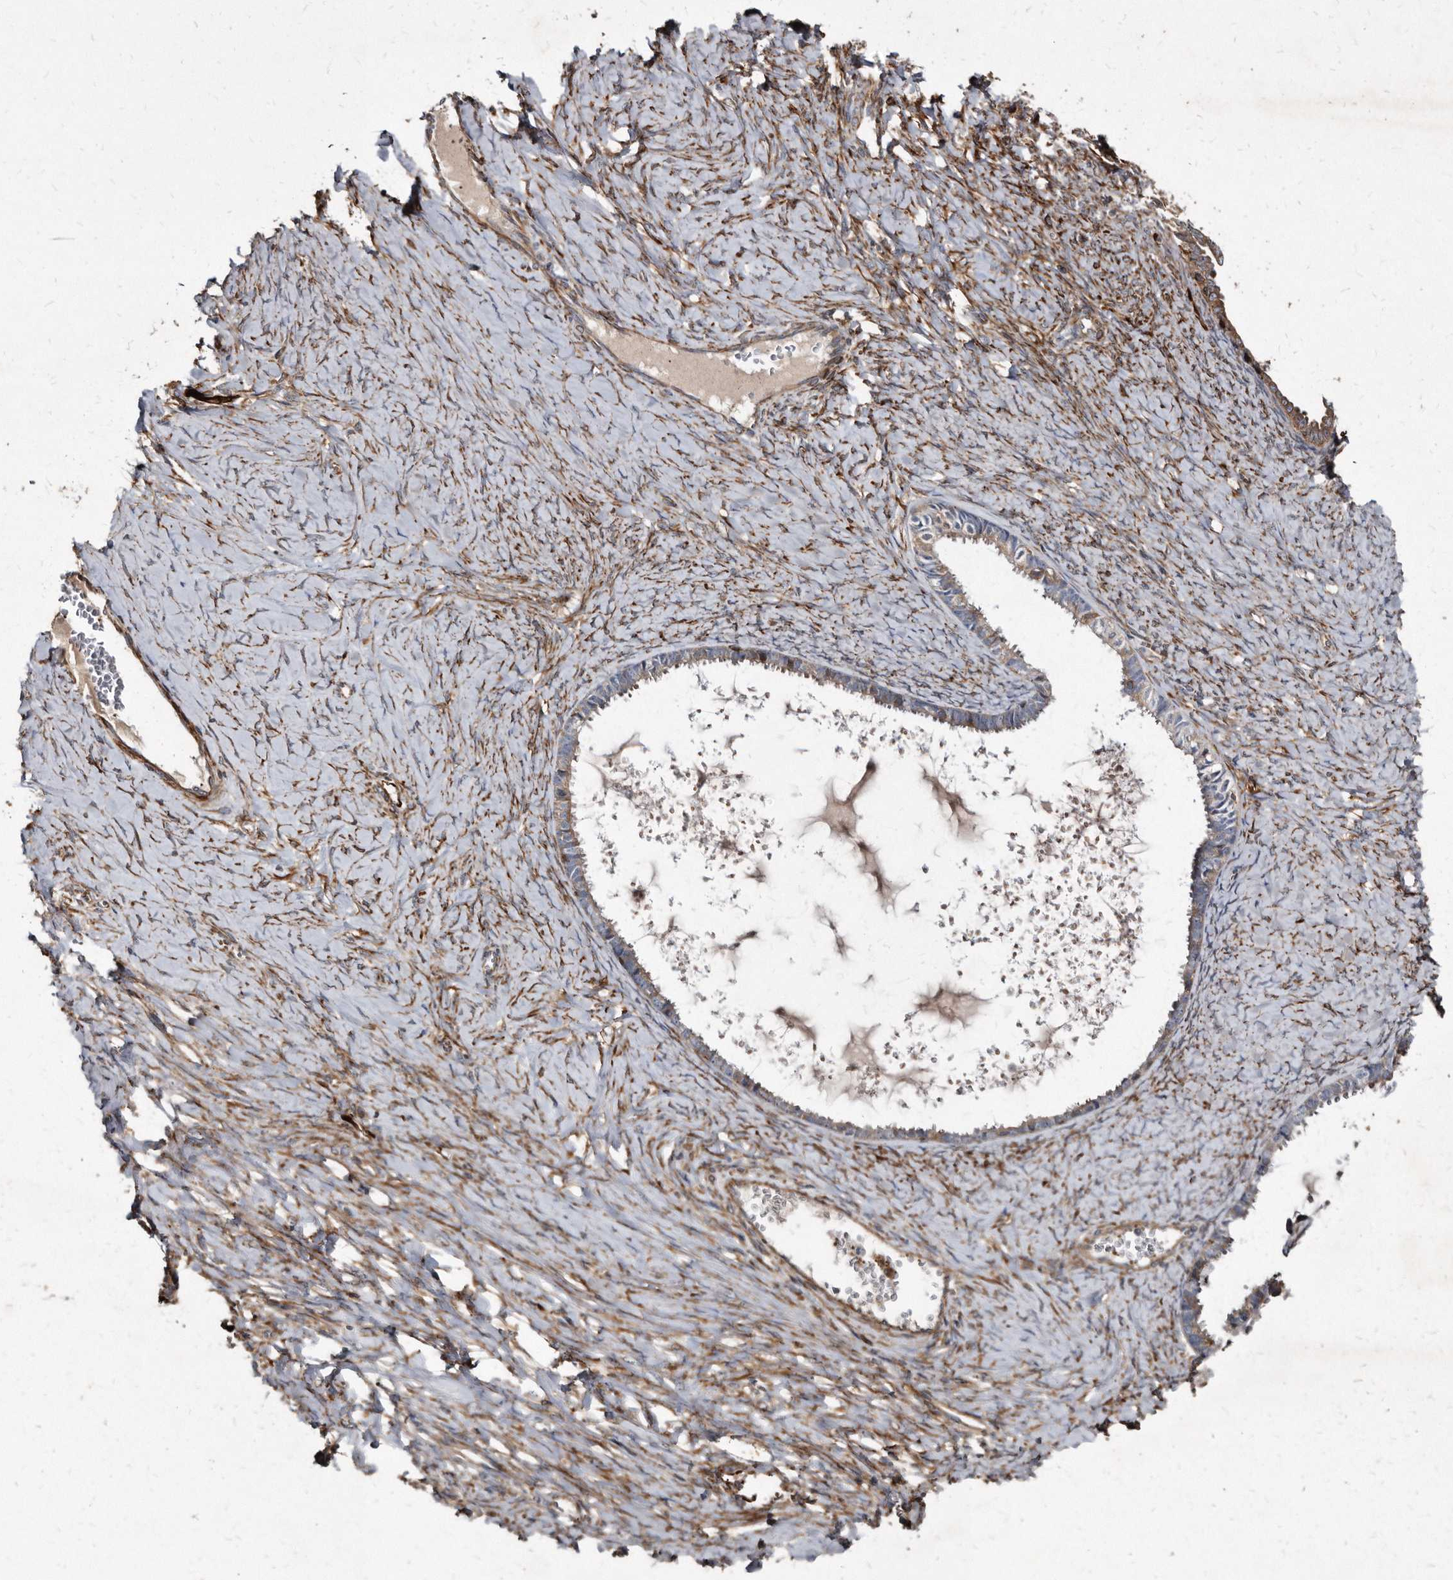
{"staining": {"intensity": "weak", "quantity": "<25%", "location": "cytoplasmic/membranous"}, "tissue": "ovarian cancer", "cell_type": "Tumor cells", "image_type": "cancer", "snomed": [{"axis": "morphology", "description": "Cystadenocarcinoma, serous, NOS"}, {"axis": "topography", "description": "Ovary"}], "caption": "Immunohistochemistry histopathology image of neoplastic tissue: ovarian serous cystadenocarcinoma stained with DAB reveals no significant protein staining in tumor cells.", "gene": "KCTD20", "patient": {"sex": "female", "age": 79}}